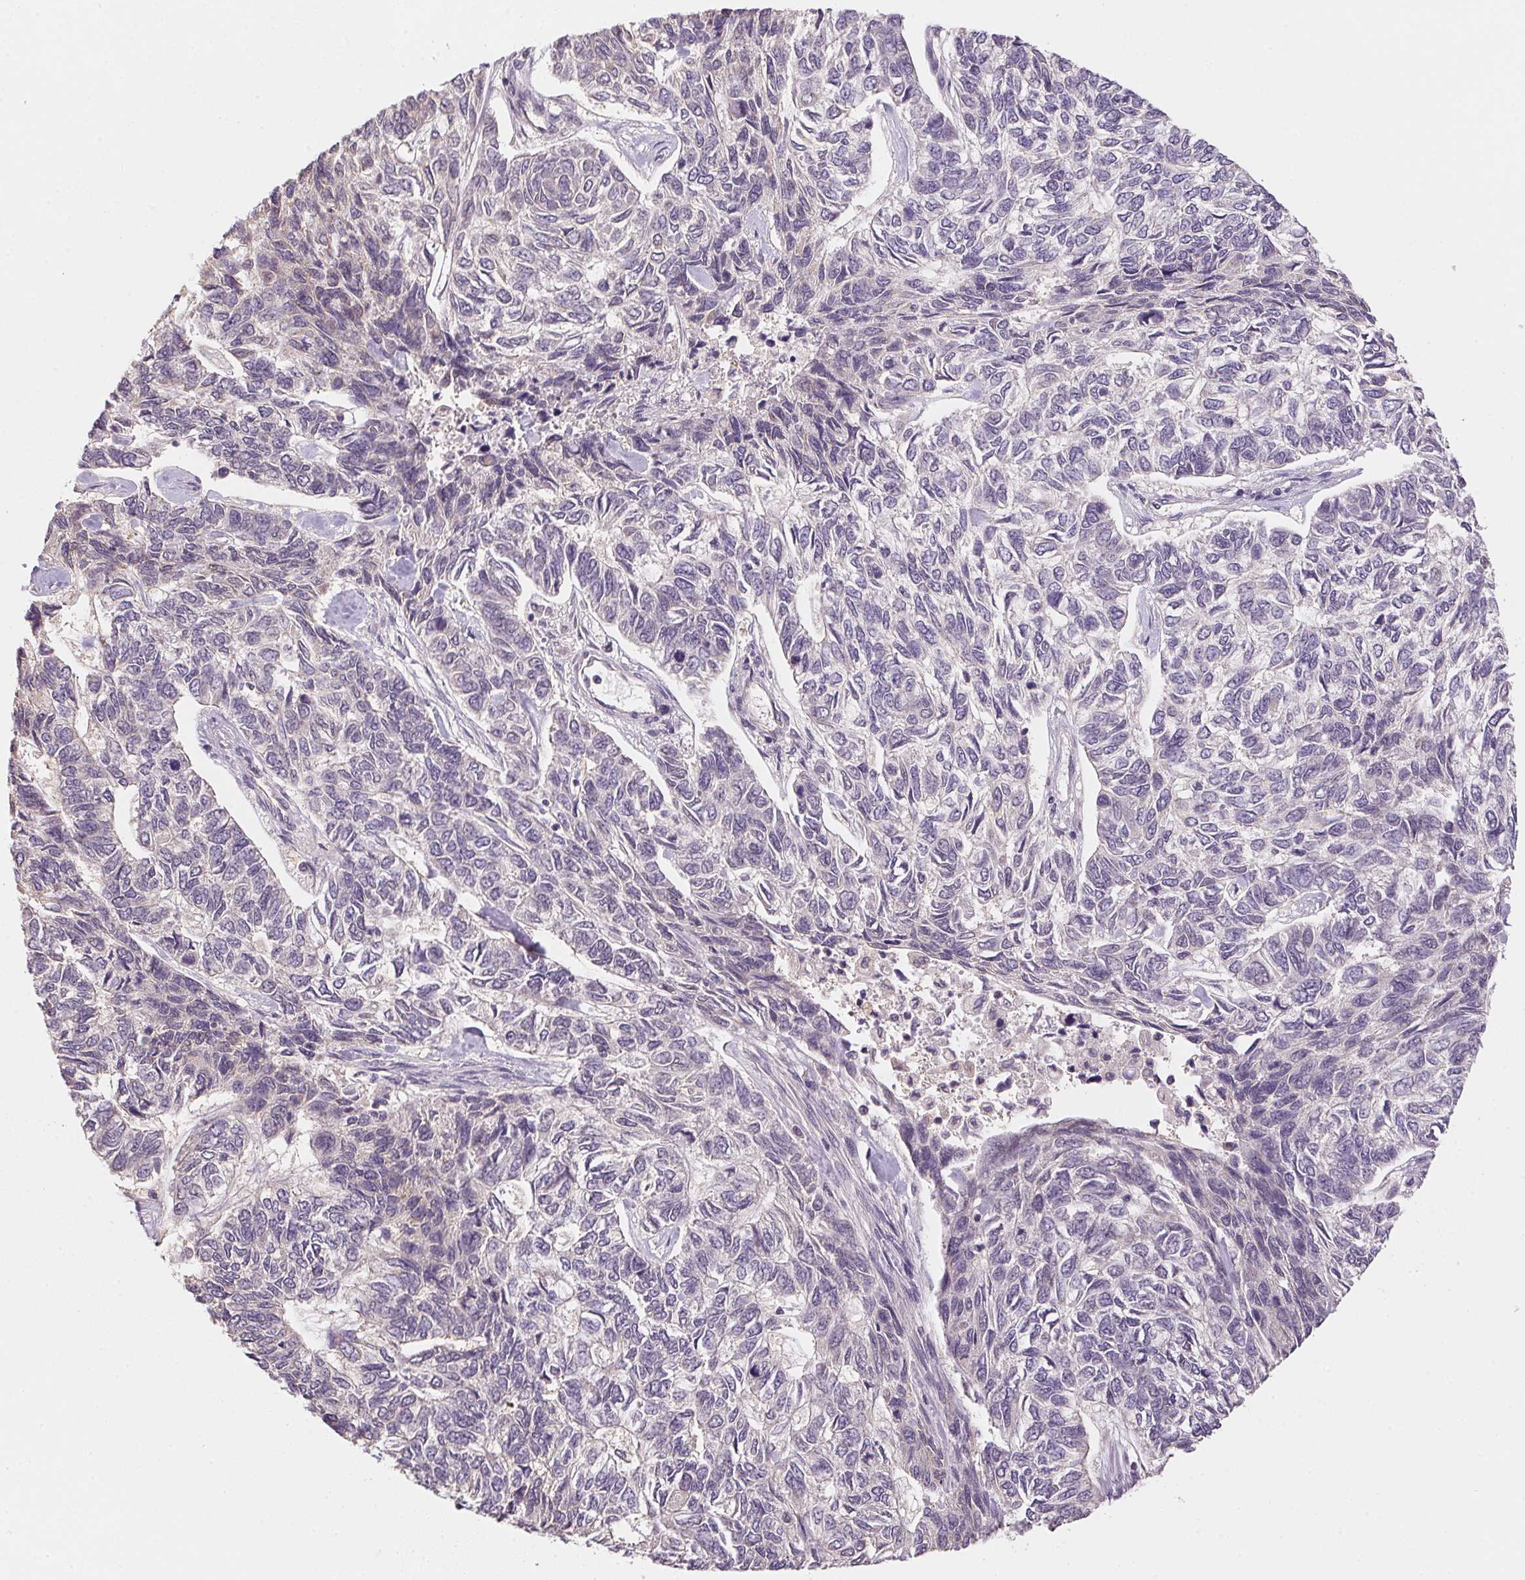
{"staining": {"intensity": "negative", "quantity": "none", "location": "none"}, "tissue": "skin cancer", "cell_type": "Tumor cells", "image_type": "cancer", "snomed": [{"axis": "morphology", "description": "Basal cell carcinoma"}, {"axis": "topography", "description": "Skin"}], "caption": "Skin cancer was stained to show a protein in brown. There is no significant staining in tumor cells.", "gene": "ALDH8A1", "patient": {"sex": "female", "age": 65}}